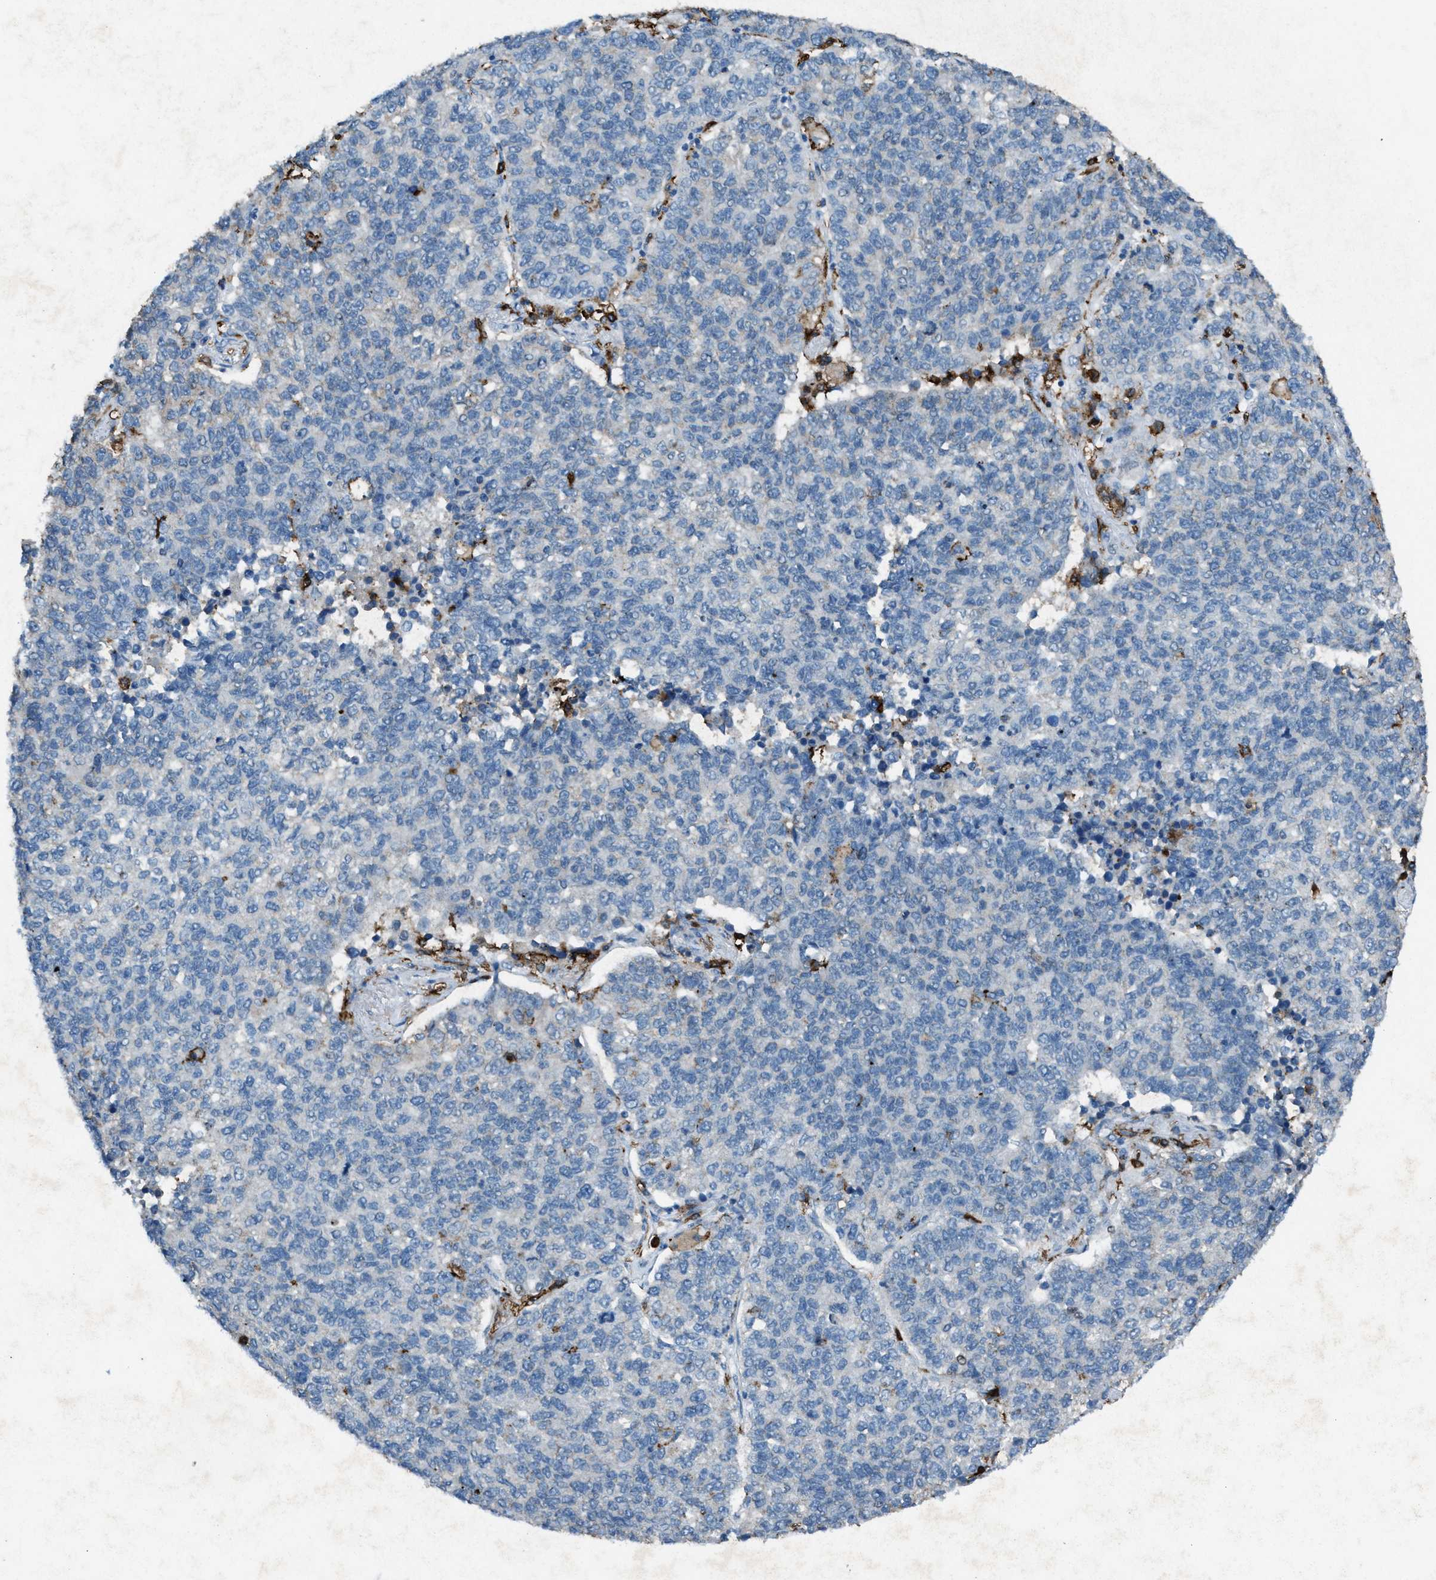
{"staining": {"intensity": "negative", "quantity": "none", "location": "none"}, "tissue": "lung cancer", "cell_type": "Tumor cells", "image_type": "cancer", "snomed": [{"axis": "morphology", "description": "Adenocarcinoma, NOS"}, {"axis": "topography", "description": "Lung"}], "caption": "Immunohistochemical staining of lung adenocarcinoma exhibits no significant expression in tumor cells.", "gene": "FCER1G", "patient": {"sex": "male", "age": 49}}